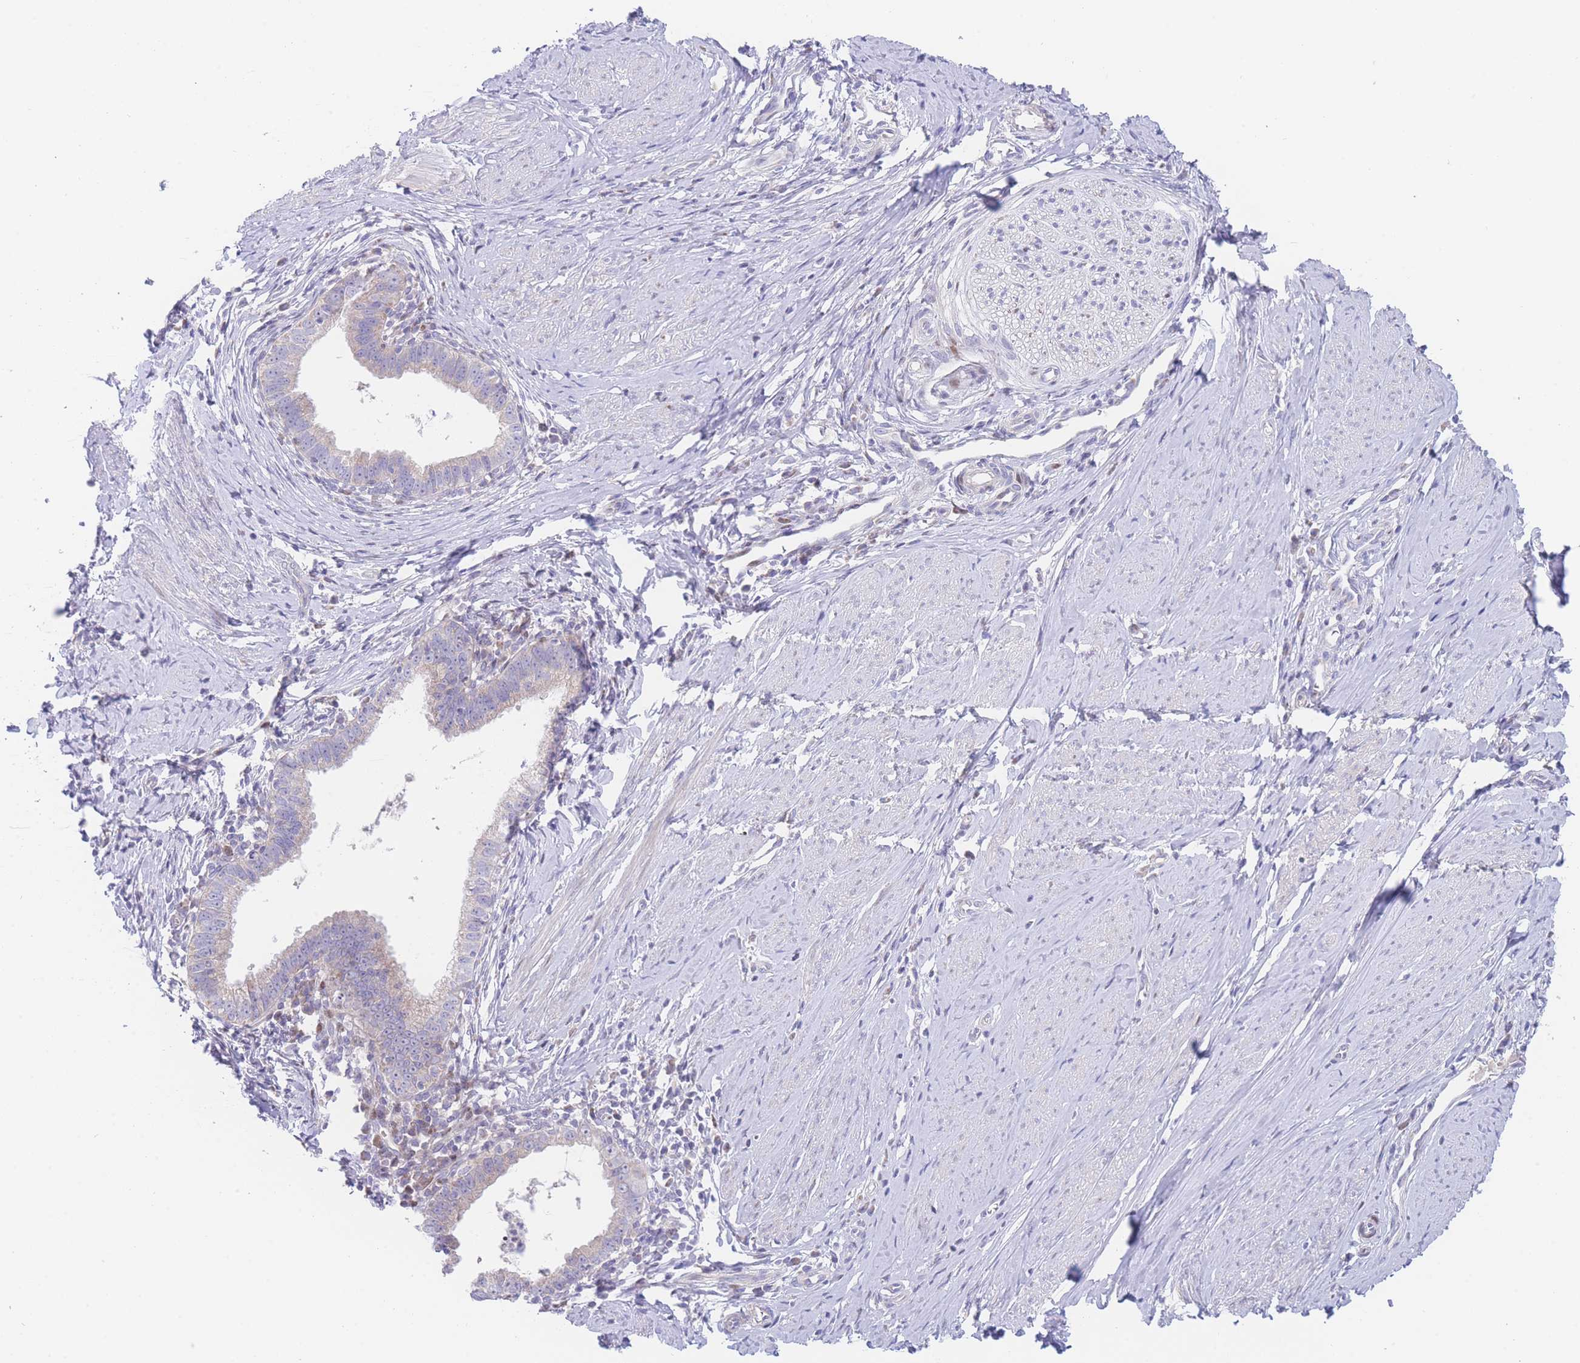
{"staining": {"intensity": "negative", "quantity": "none", "location": "none"}, "tissue": "cervical cancer", "cell_type": "Tumor cells", "image_type": "cancer", "snomed": [{"axis": "morphology", "description": "Adenocarcinoma, NOS"}, {"axis": "topography", "description": "Cervix"}], "caption": "IHC image of neoplastic tissue: human cervical cancer (adenocarcinoma) stained with DAB (3,3'-diaminobenzidine) reveals no significant protein expression in tumor cells. (Stains: DAB immunohistochemistry (IHC) with hematoxylin counter stain, Microscopy: brightfield microscopy at high magnification).", "gene": "GPAM", "patient": {"sex": "female", "age": 36}}